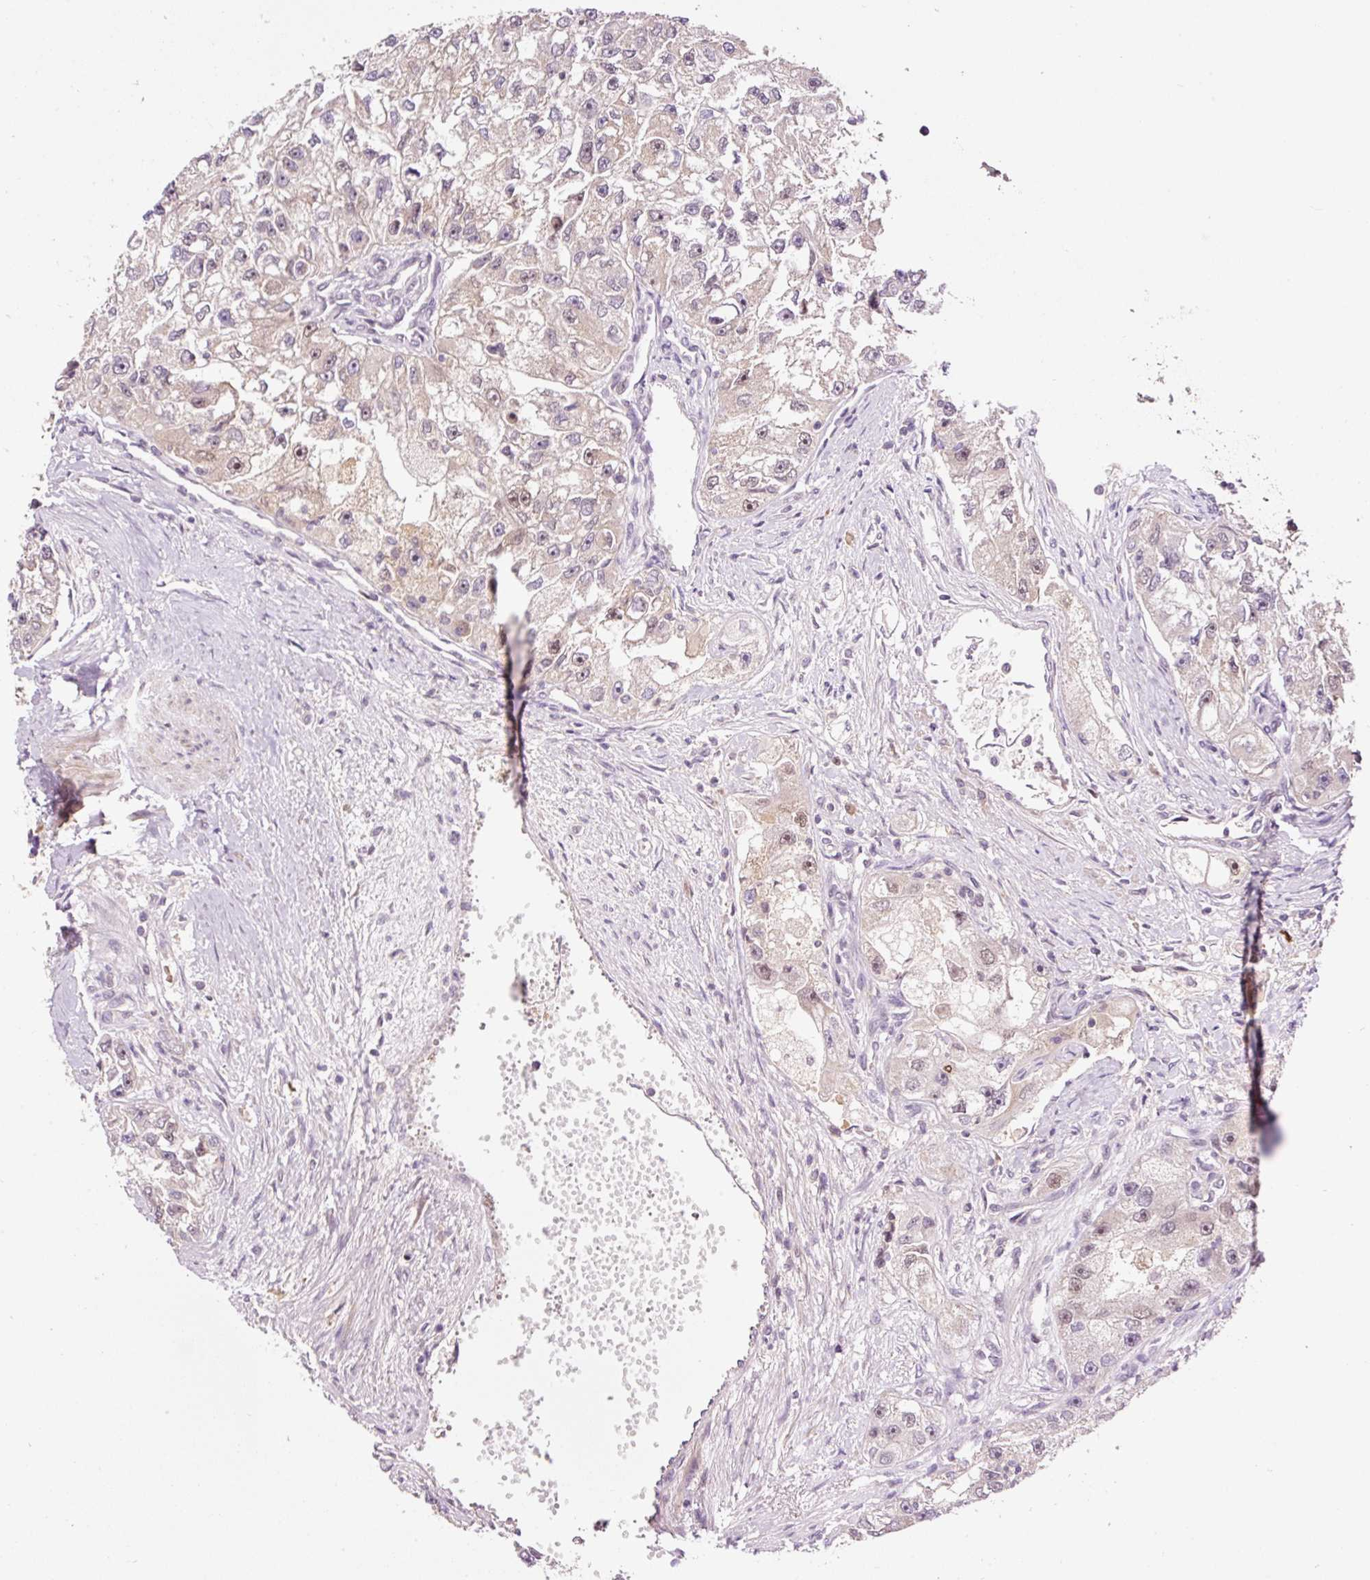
{"staining": {"intensity": "weak", "quantity": "25%-75%", "location": "cytoplasmic/membranous,nuclear"}, "tissue": "renal cancer", "cell_type": "Tumor cells", "image_type": "cancer", "snomed": [{"axis": "morphology", "description": "Adenocarcinoma, NOS"}, {"axis": "topography", "description": "Kidney"}], "caption": "Immunohistochemistry (IHC) (DAB) staining of human renal cancer displays weak cytoplasmic/membranous and nuclear protein staining in approximately 25%-75% of tumor cells.", "gene": "DPPA4", "patient": {"sex": "male", "age": 63}}